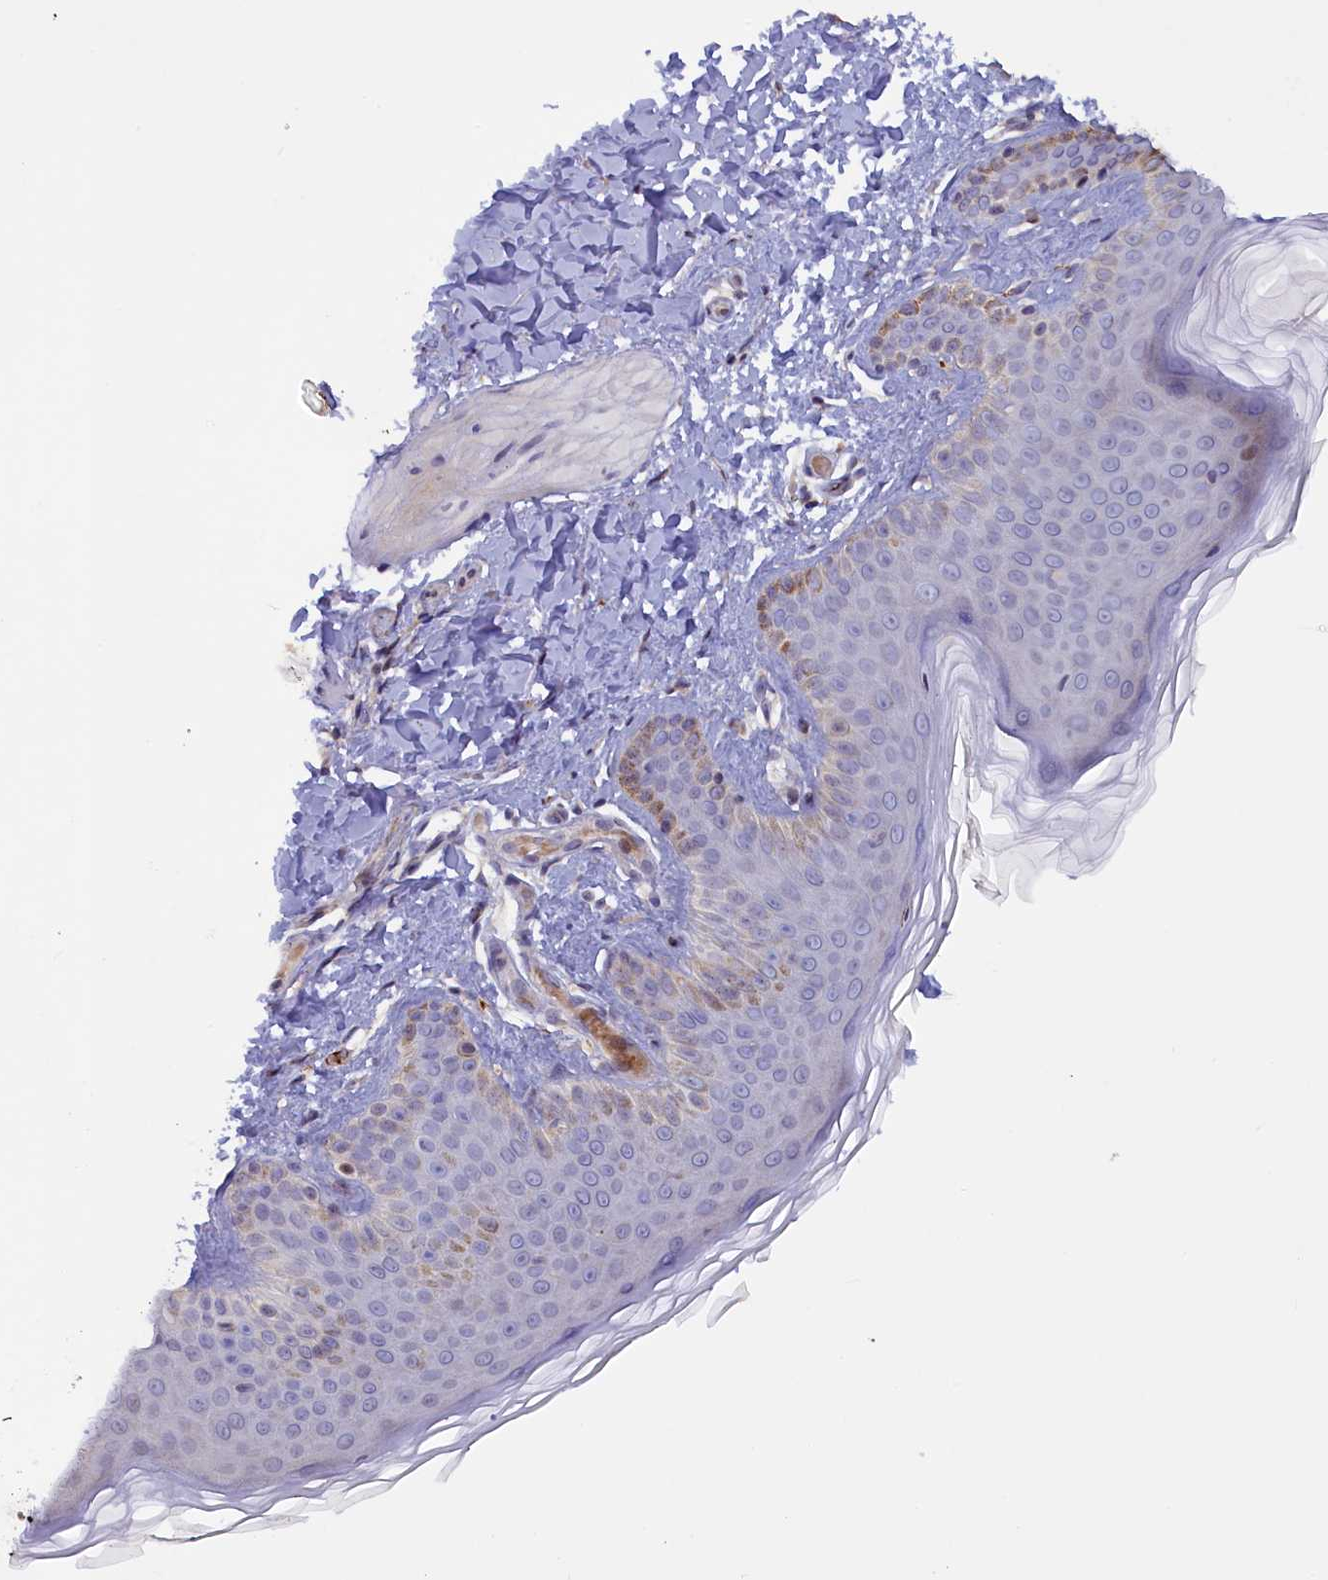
{"staining": {"intensity": "negative", "quantity": "none", "location": "none"}, "tissue": "skin", "cell_type": "Fibroblasts", "image_type": "normal", "snomed": [{"axis": "morphology", "description": "Normal tissue, NOS"}, {"axis": "topography", "description": "Skin"}], "caption": "IHC of unremarkable human skin demonstrates no expression in fibroblasts.", "gene": "HYKK", "patient": {"sex": "male", "age": 36}}